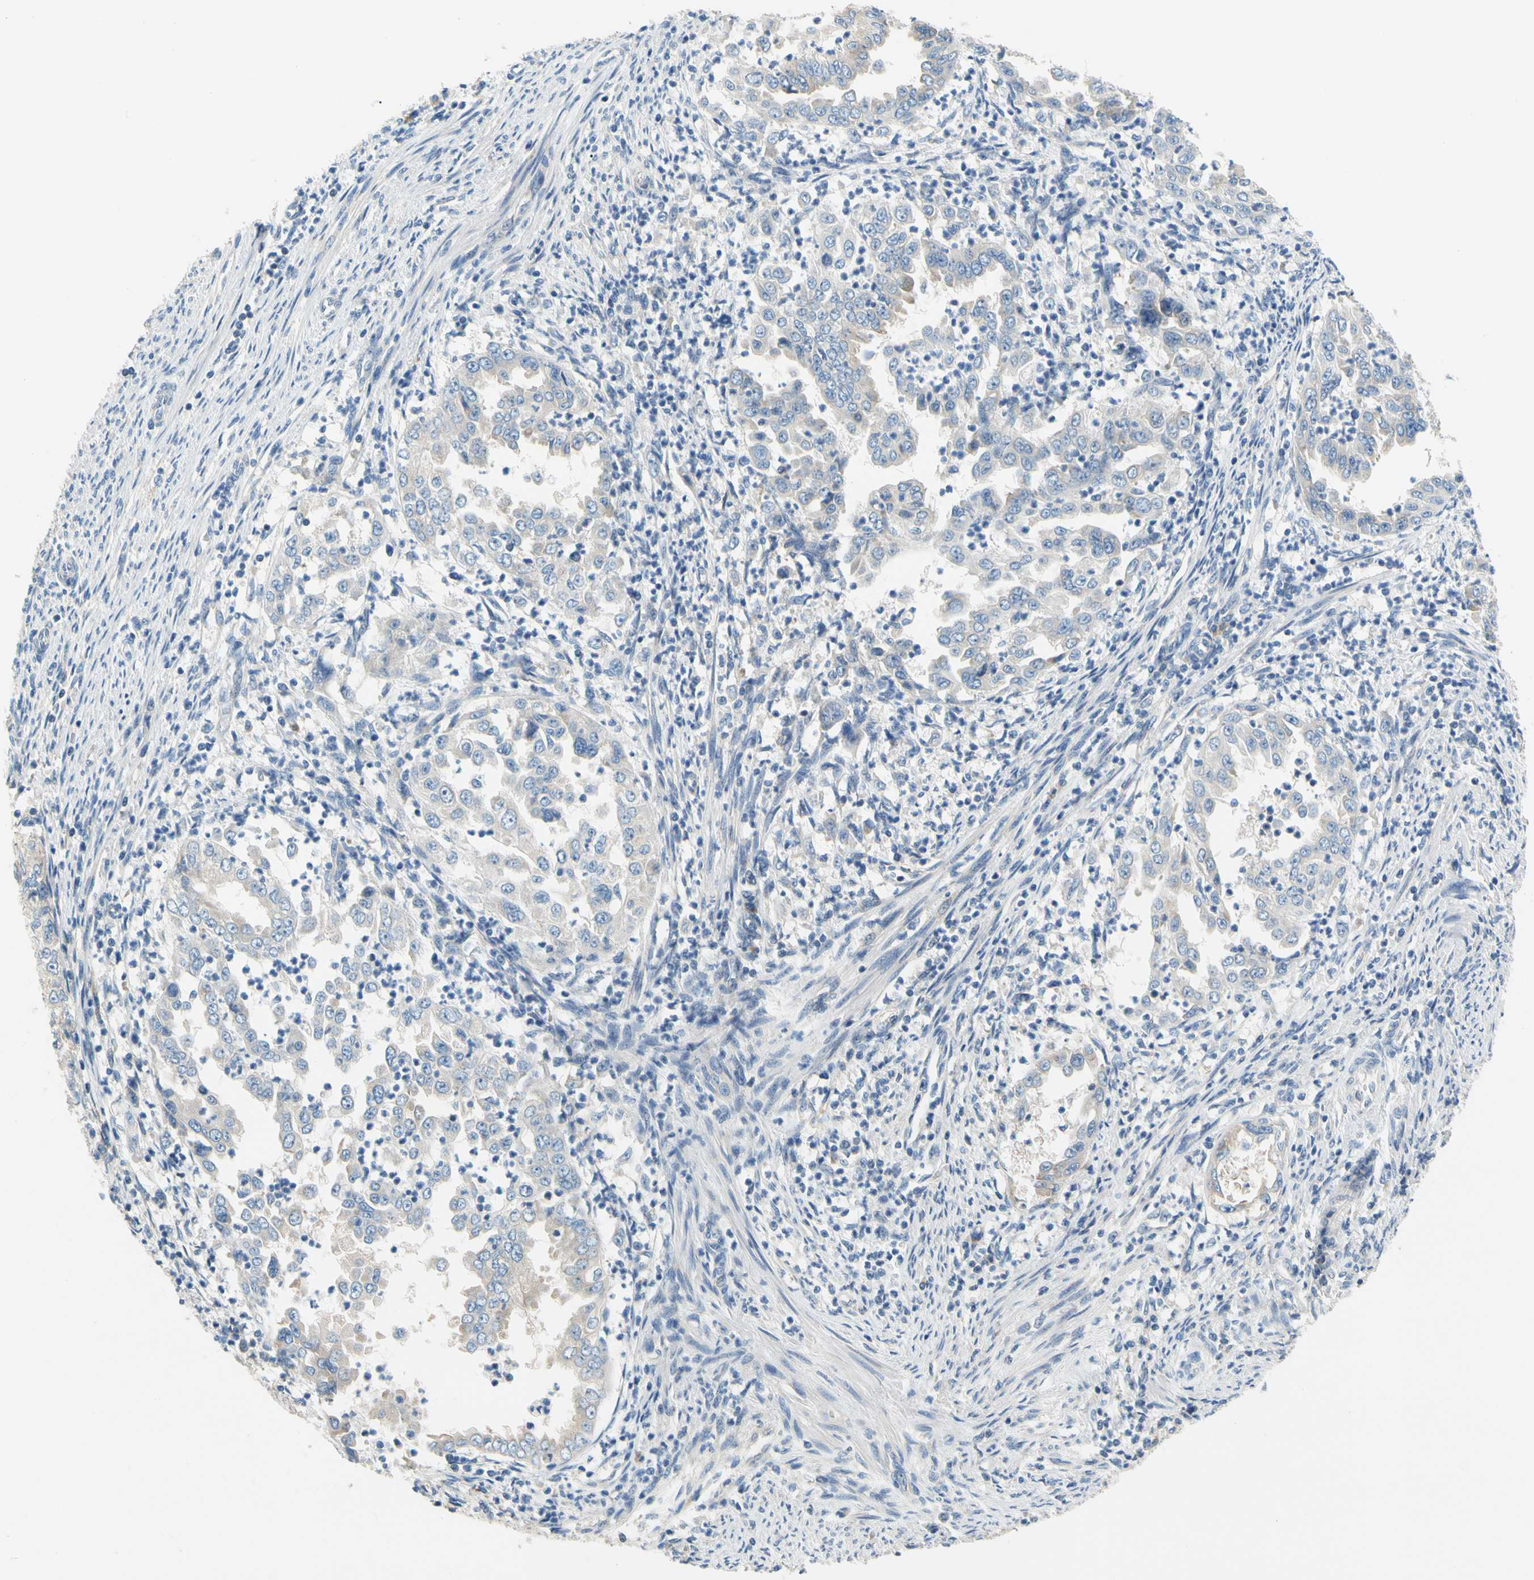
{"staining": {"intensity": "weak", "quantity": ">75%", "location": "cytoplasmic/membranous"}, "tissue": "endometrial cancer", "cell_type": "Tumor cells", "image_type": "cancer", "snomed": [{"axis": "morphology", "description": "Adenocarcinoma, NOS"}, {"axis": "topography", "description": "Endometrium"}], "caption": "IHC (DAB) staining of adenocarcinoma (endometrial) shows weak cytoplasmic/membranous protein staining in about >75% of tumor cells.", "gene": "LRRC47", "patient": {"sex": "female", "age": 85}}